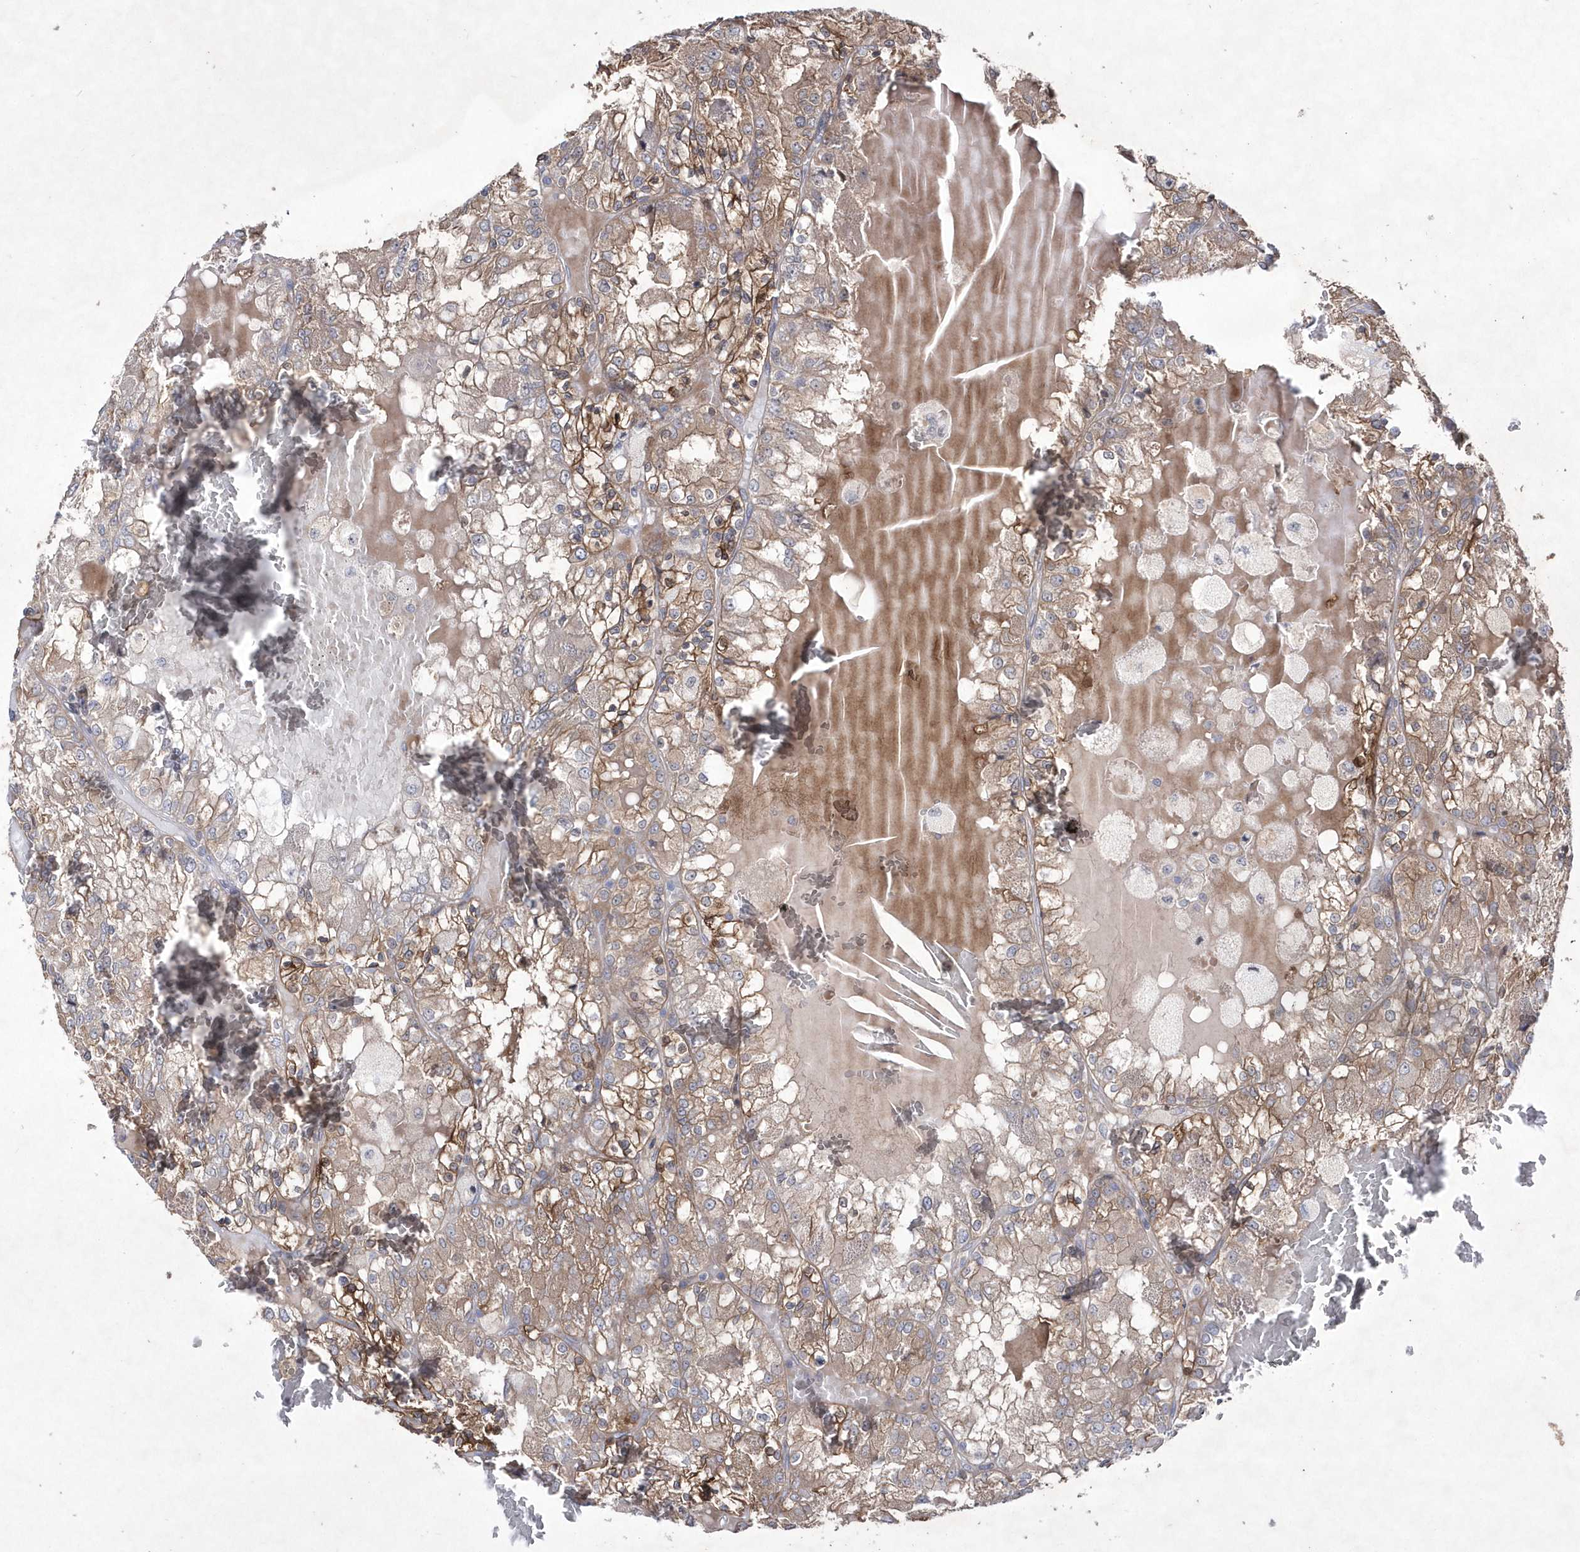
{"staining": {"intensity": "strong", "quantity": "25%-75%", "location": "cytoplasmic/membranous"}, "tissue": "renal cancer", "cell_type": "Tumor cells", "image_type": "cancer", "snomed": [{"axis": "morphology", "description": "Adenocarcinoma, NOS"}, {"axis": "topography", "description": "Kidney"}], "caption": "Immunohistochemical staining of human renal cancer (adenocarcinoma) exhibits high levels of strong cytoplasmic/membranous protein positivity in about 25%-75% of tumor cells.", "gene": "DSPP", "patient": {"sex": "female", "age": 56}}